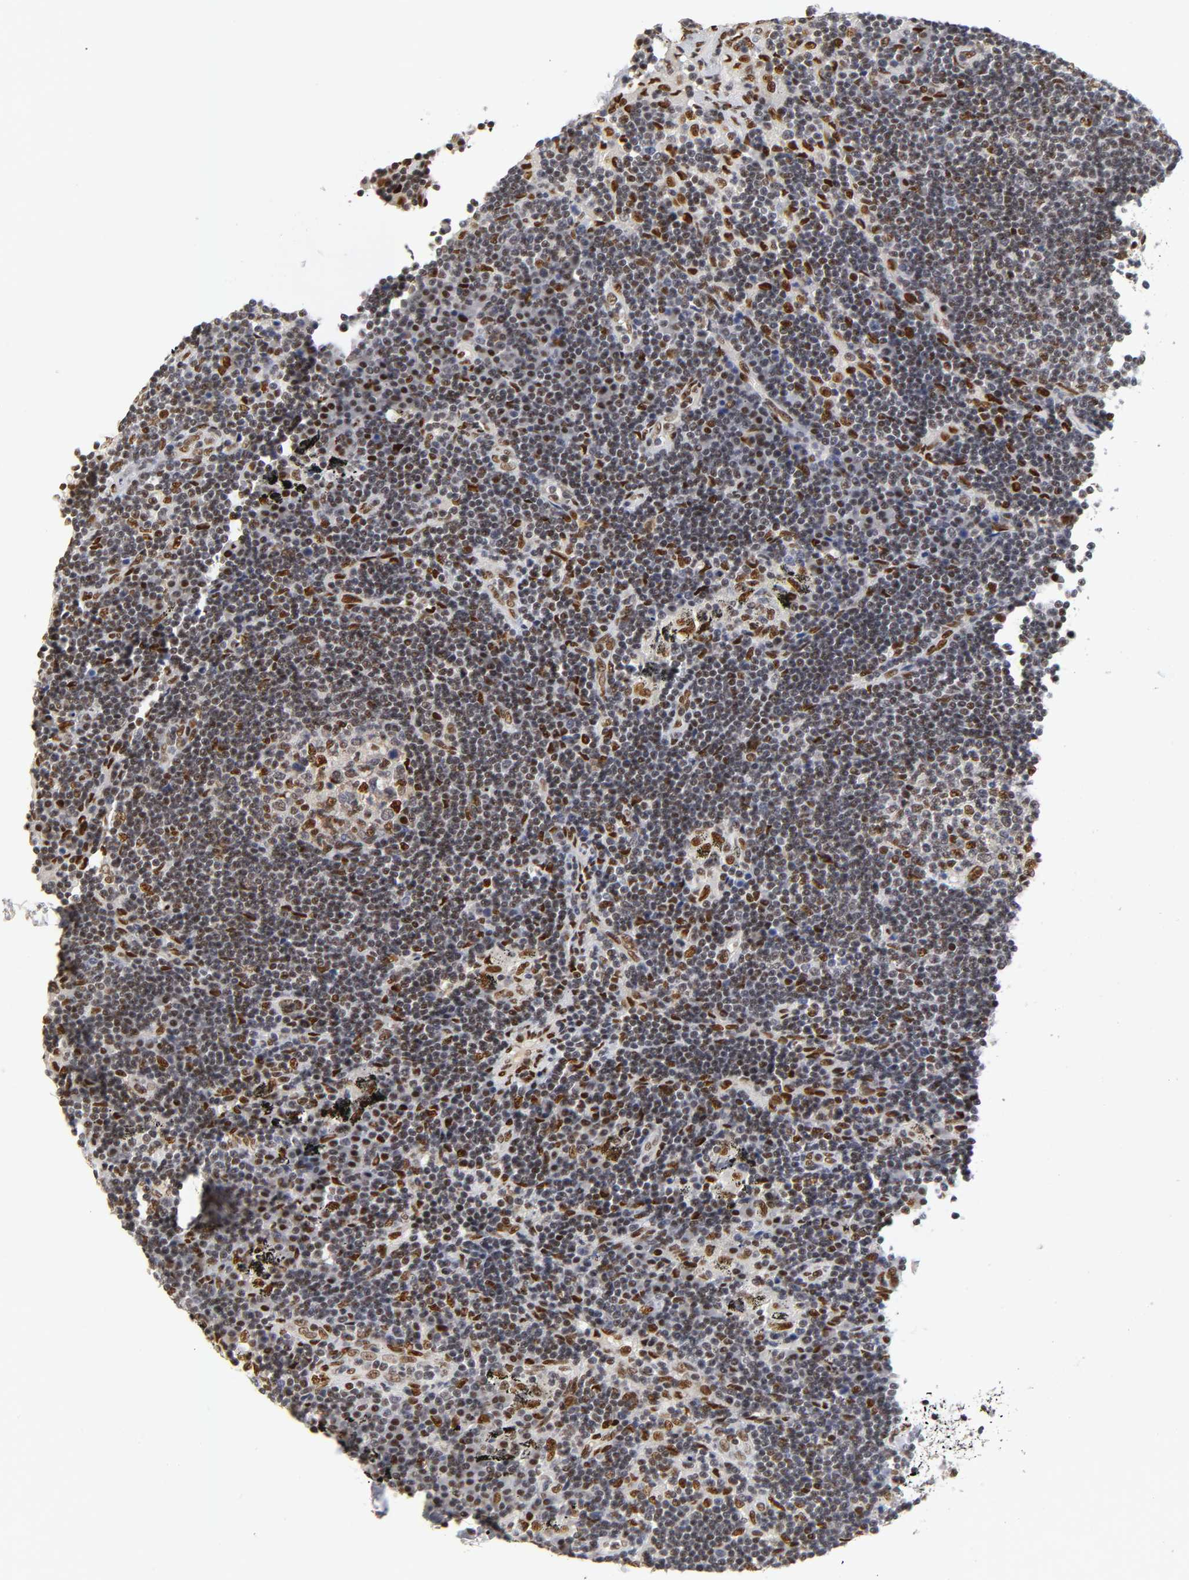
{"staining": {"intensity": "strong", "quantity": ">75%", "location": "nuclear"}, "tissue": "lymph node", "cell_type": "Germinal center cells", "image_type": "normal", "snomed": [{"axis": "morphology", "description": "Normal tissue, NOS"}, {"axis": "morphology", "description": "Squamous cell carcinoma, metastatic, NOS"}, {"axis": "topography", "description": "Lymph node"}], "caption": "The micrograph exhibits staining of unremarkable lymph node, revealing strong nuclear protein staining (brown color) within germinal center cells. (DAB IHC with brightfield microscopy, high magnification).", "gene": "NR3C1", "patient": {"sex": "female", "age": 53}}